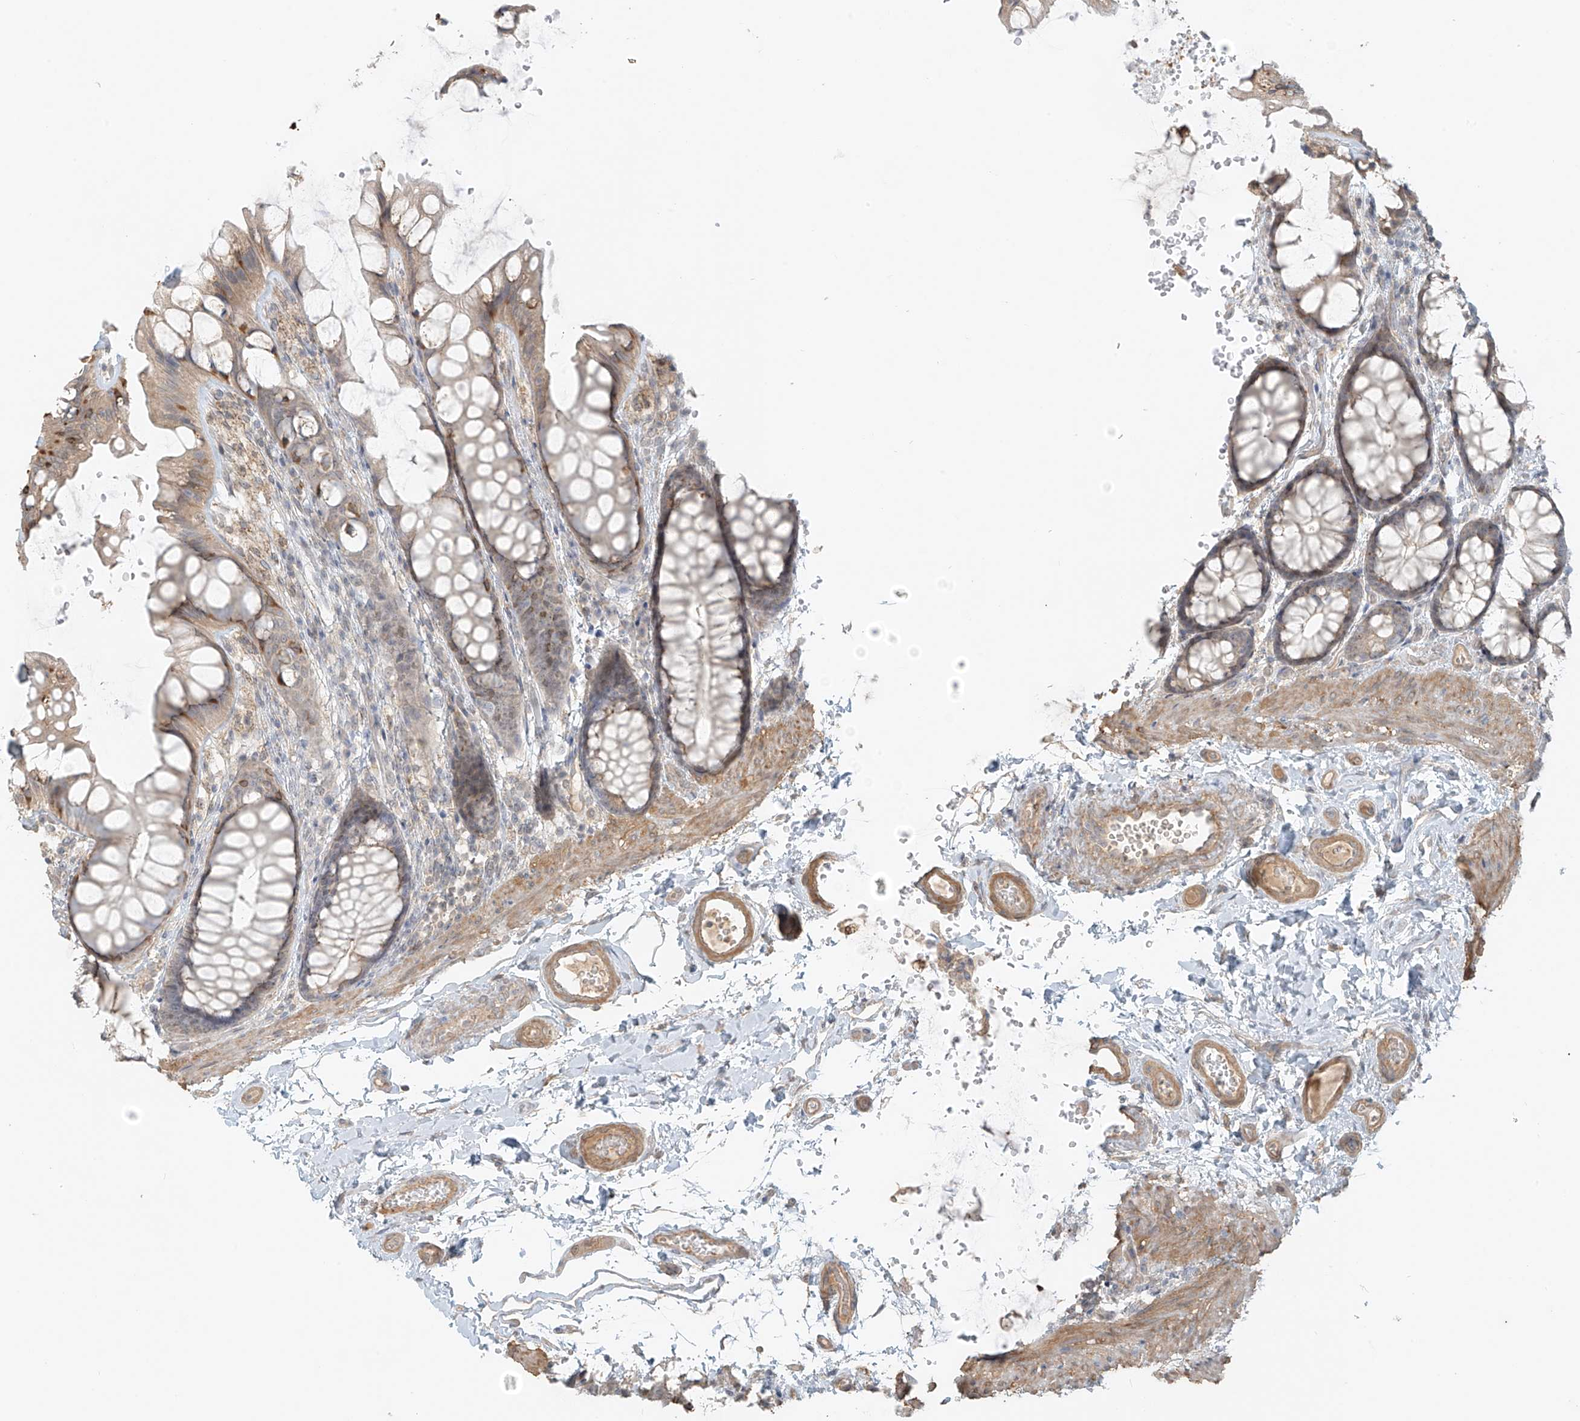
{"staining": {"intensity": "weak", "quantity": ">75%", "location": "cytoplasmic/membranous"}, "tissue": "colon", "cell_type": "Endothelial cells", "image_type": "normal", "snomed": [{"axis": "morphology", "description": "Normal tissue, NOS"}, {"axis": "topography", "description": "Colon"}], "caption": "Weak cytoplasmic/membranous expression for a protein is present in approximately >75% of endothelial cells of normal colon using immunohistochemistry (IHC).", "gene": "ABCD1", "patient": {"sex": "male", "age": 47}}